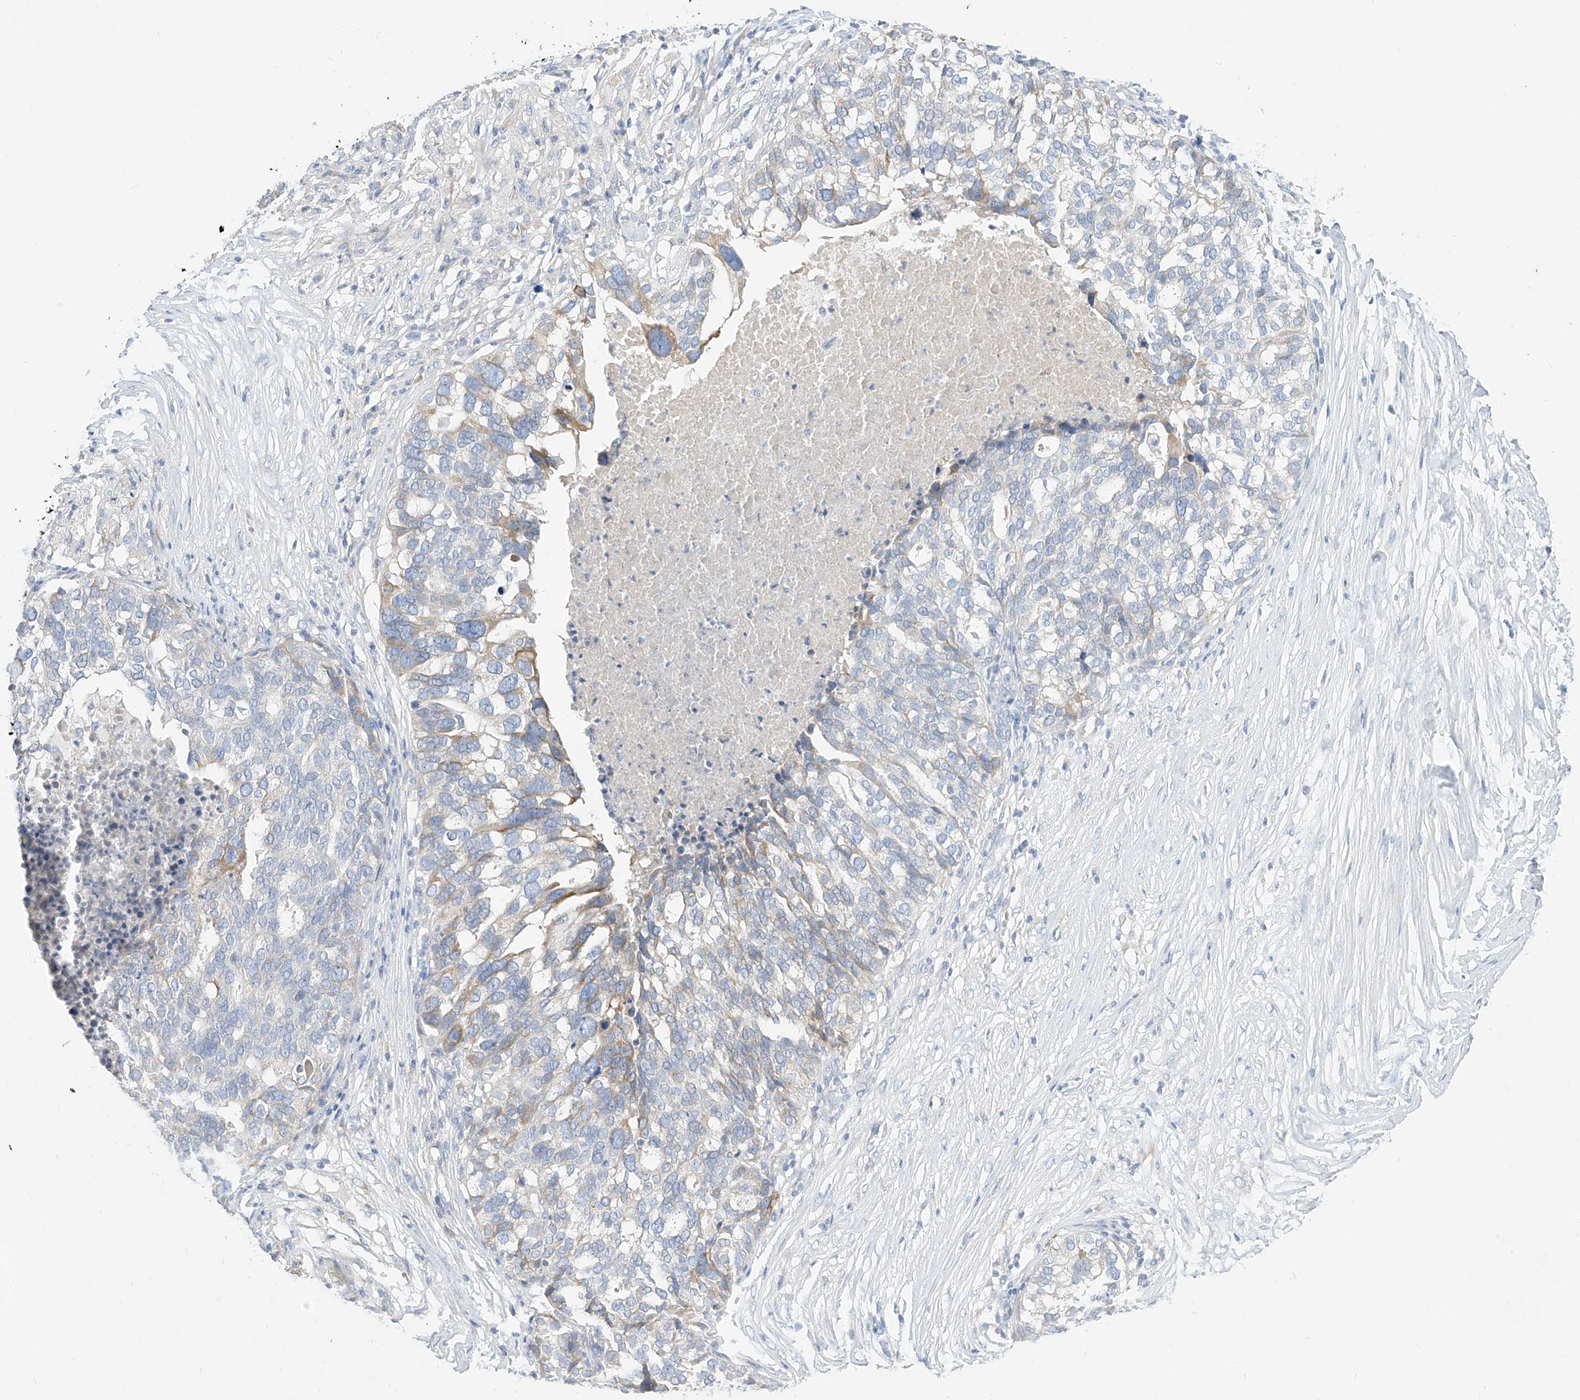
{"staining": {"intensity": "moderate", "quantity": "<25%", "location": "cytoplasmic/membranous"}, "tissue": "ovarian cancer", "cell_type": "Tumor cells", "image_type": "cancer", "snomed": [{"axis": "morphology", "description": "Cystadenocarcinoma, serous, NOS"}, {"axis": "topography", "description": "Ovary"}], "caption": "A micrograph showing moderate cytoplasmic/membranous positivity in approximately <25% of tumor cells in serous cystadenocarcinoma (ovarian), as visualized by brown immunohistochemical staining.", "gene": "RASA2", "patient": {"sex": "female", "age": 59}}